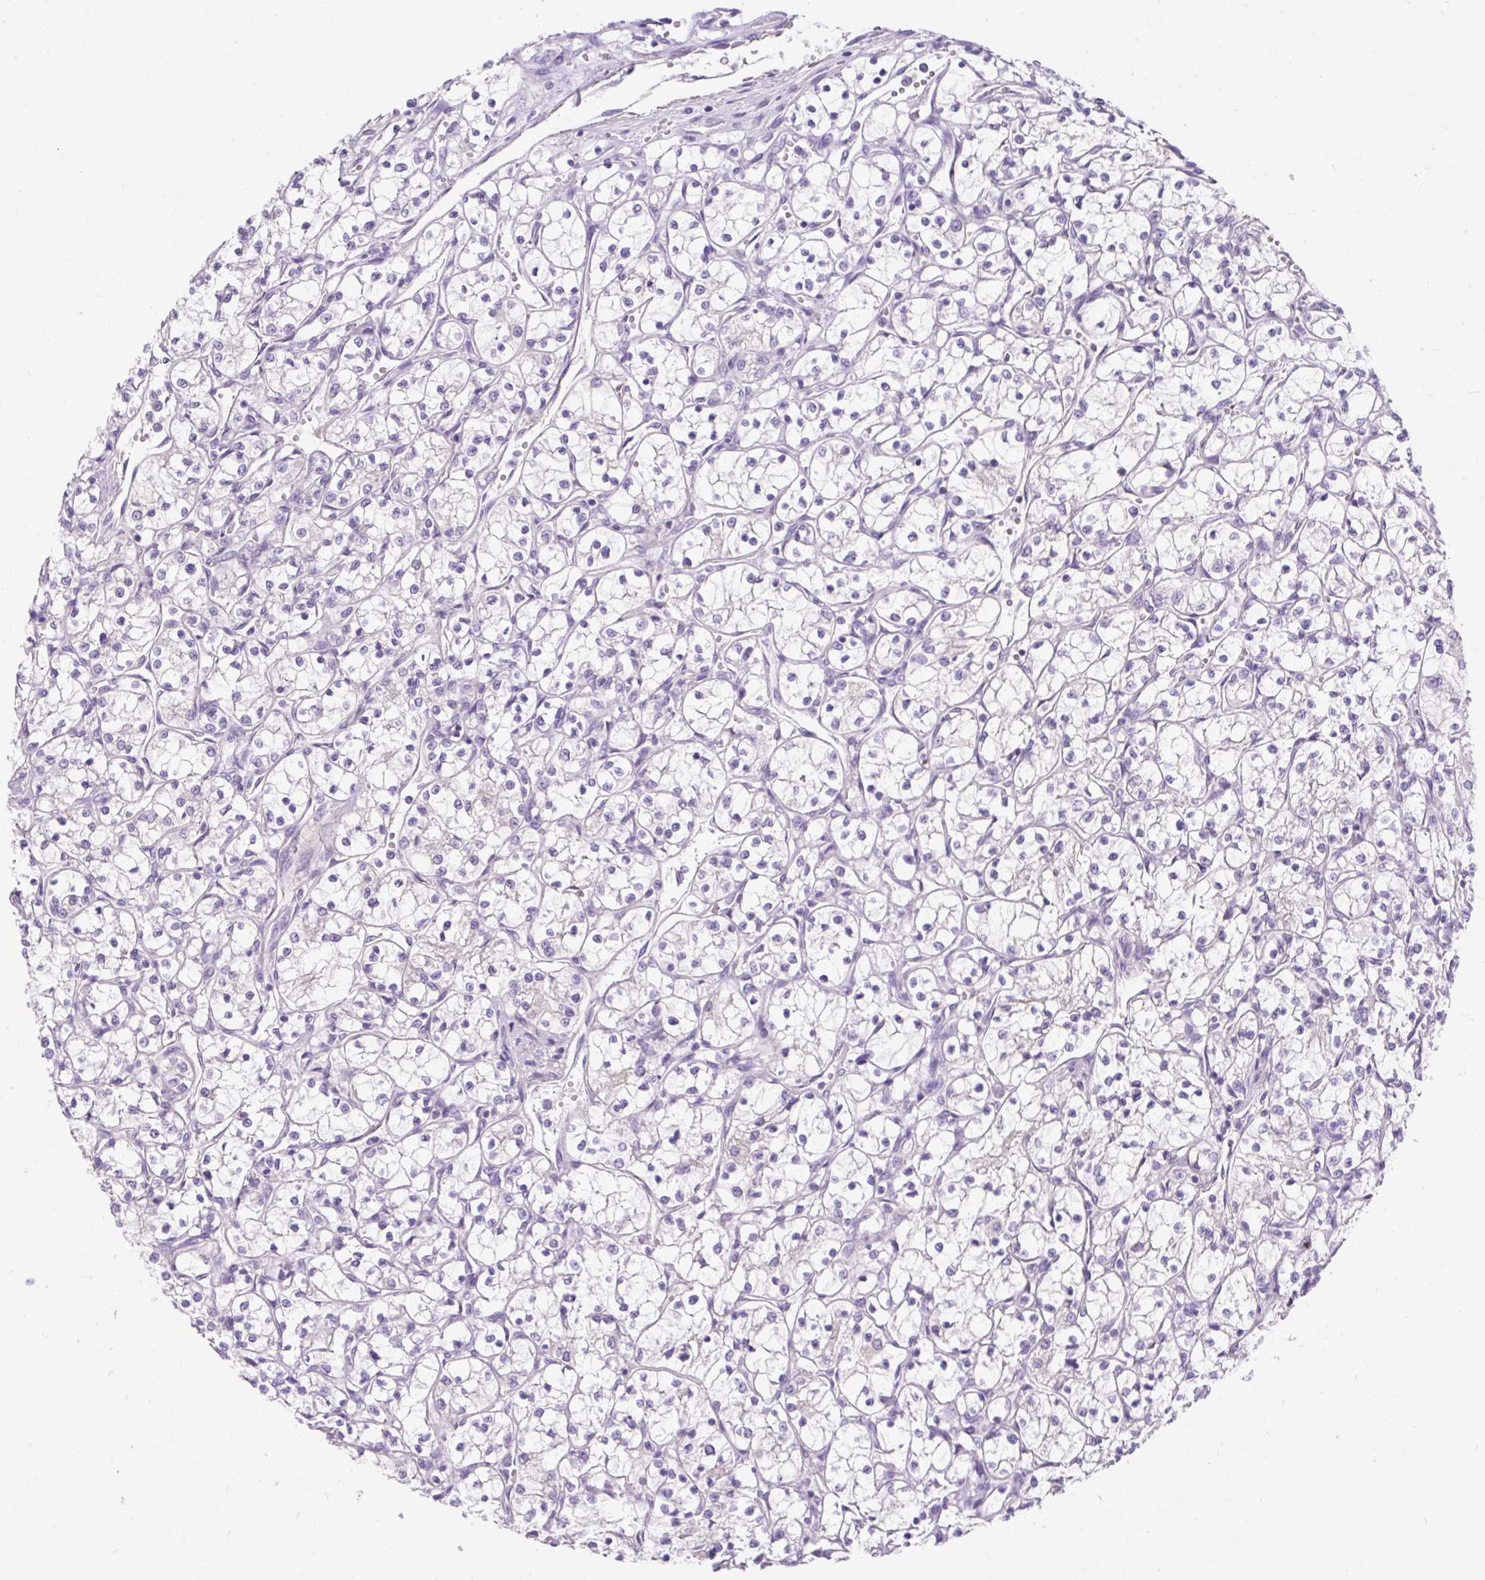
{"staining": {"intensity": "negative", "quantity": "none", "location": "none"}, "tissue": "renal cancer", "cell_type": "Tumor cells", "image_type": "cancer", "snomed": [{"axis": "morphology", "description": "Adenocarcinoma, NOS"}, {"axis": "topography", "description": "Kidney"}], "caption": "This photomicrograph is of renal adenocarcinoma stained with IHC to label a protein in brown with the nuclei are counter-stained blue. There is no staining in tumor cells. (DAB IHC visualized using brightfield microscopy, high magnification).", "gene": "SUSD5", "patient": {"sex": "female", "age": 69}}